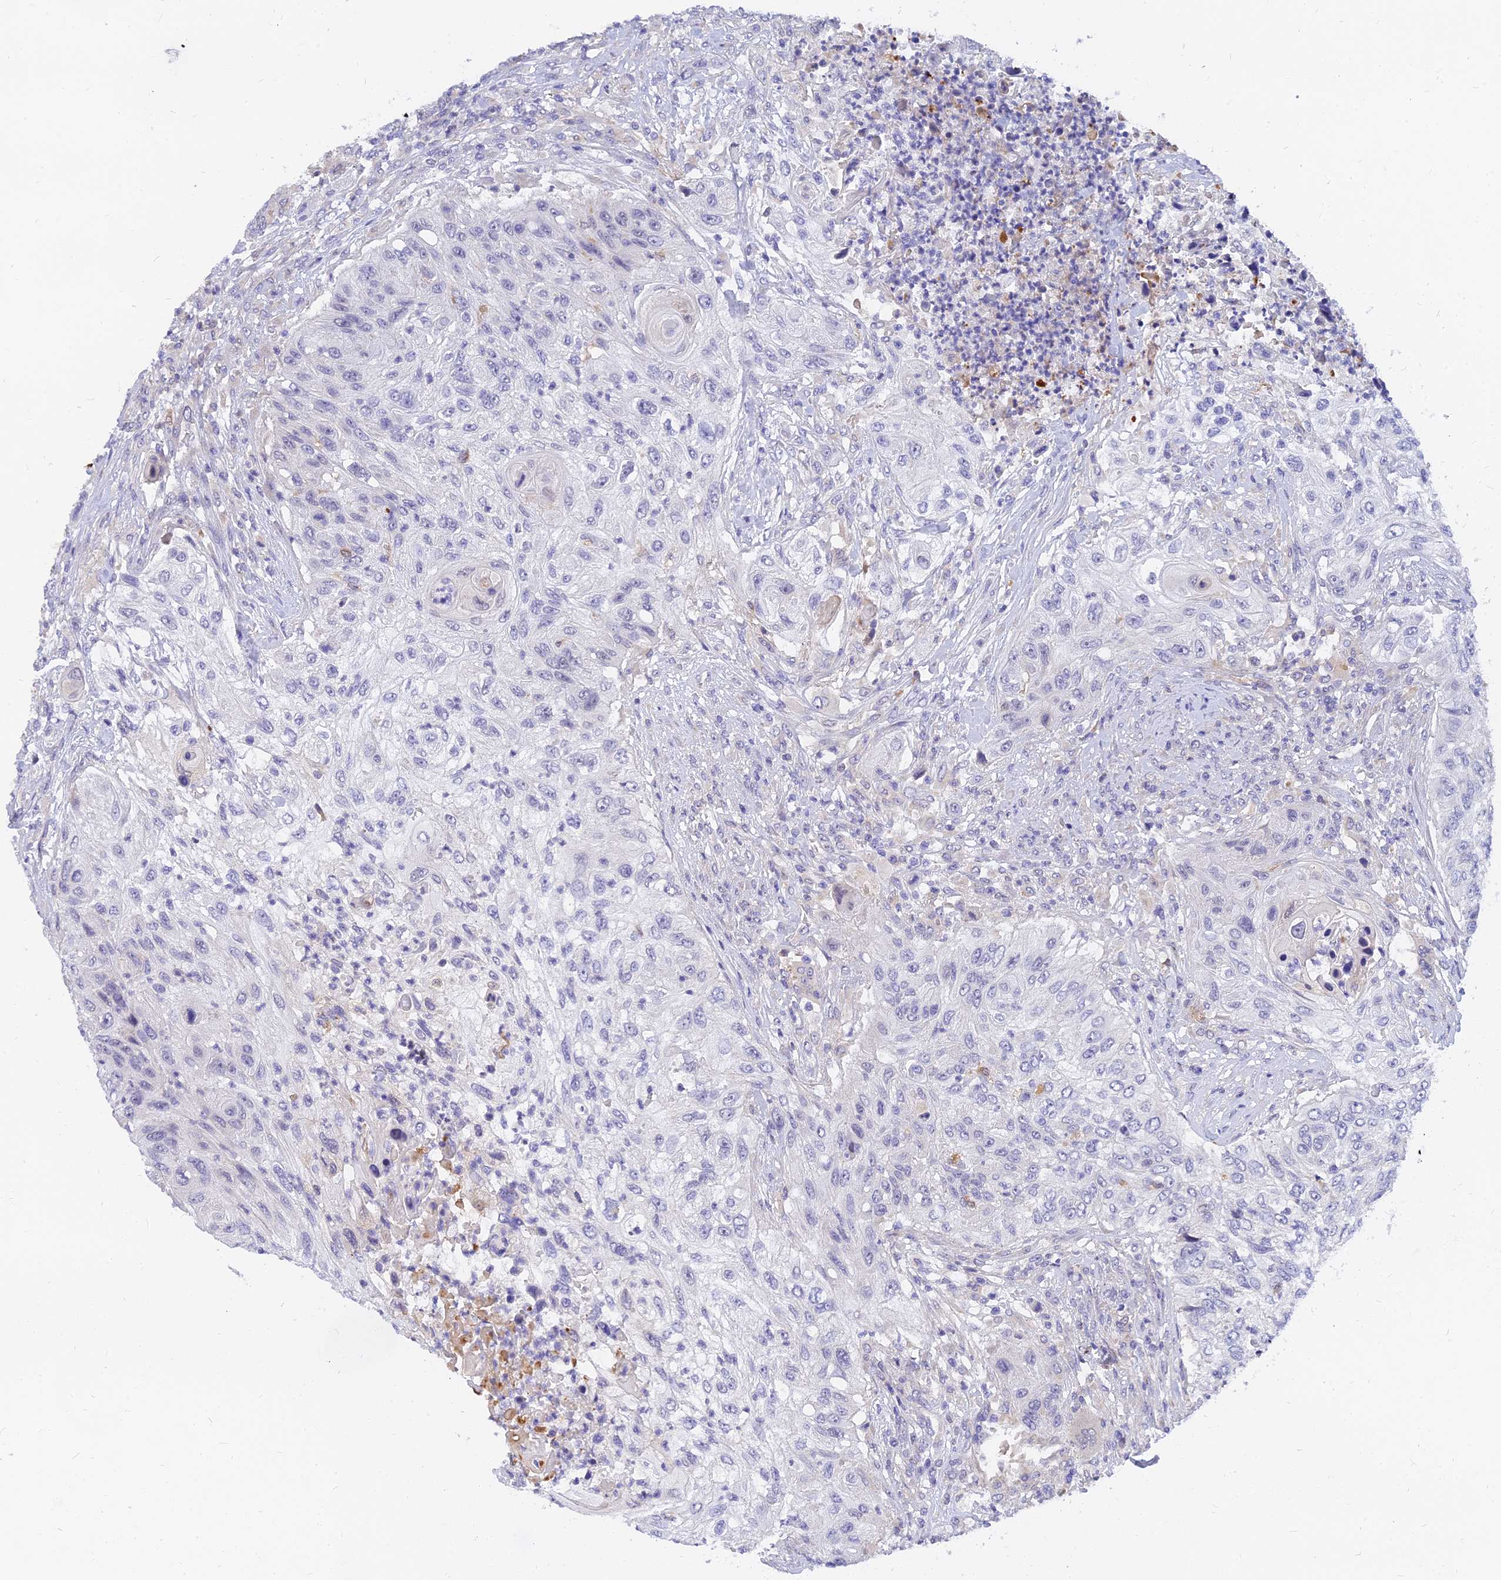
{"staining": {"intensity": "negative", "quantity": "none", "location": "none"}, "tissue": "urothelial cancer", "cell_type": "Tumor cells", "image_type": "cancer", "snomed": [{"axis": "morphology", "description": "Urothelial carcinoma, High grade"}, {"axis": "topography", "description": "Urinary bladder"}], "caption": "Immunohistochemistry (IHC) histopathology image of human urothelial cancer stained for a protein (brown), which demonstrates no positivity in tumor cells. (DAB (3,3'-diaminobenzidine) immunohistochemistry visualized using brightfield microscopy, high magnification).", "gene": "ANKS4B", "patient": {"sex": "female", "age": 60}}